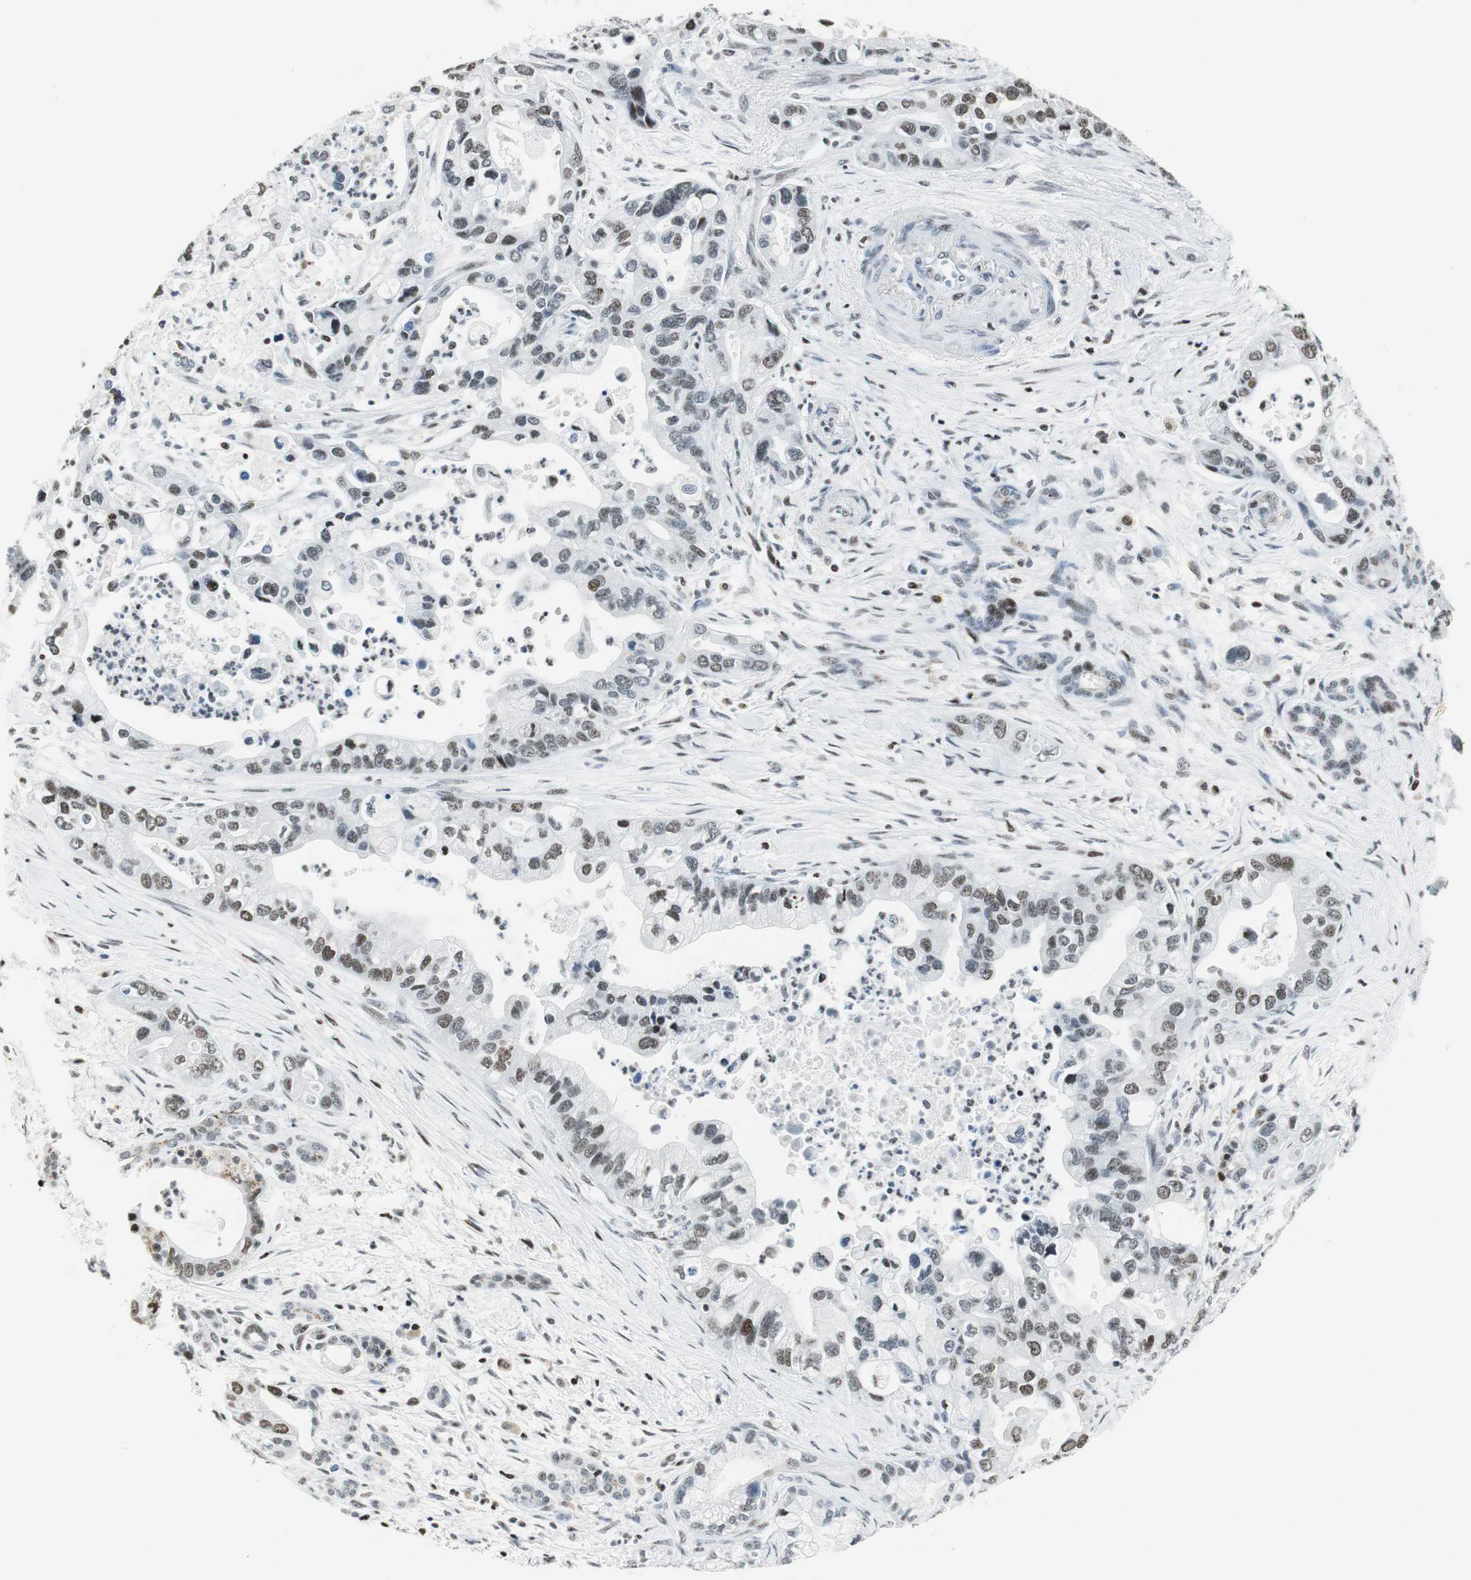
{"staining": {"intensity": "weak", "quantity": "25%-75%", "location": "nuclear"}, "tissue": "pancreatic cancer", "cell_type": "Tumor cells", "image_type": "cancer", "snomed": [{"axis": "morphology", "description": "Adenocarcinoma, NOS"}, {"axis": "topography", "description": "Pancreas"}], "caption": "High-power microscopy captured an immunohistochemistry micrograph of adenocarcinoma (pancreatic), revealing weak nuclear staining in approximately 25%-75% of tumor cells. (Stains: DAB in brown, nuclei in blue, Microscopy: brightfield microscopy at high magnification).", "gene": "RBBP4", "patient": {"sex": "male", "age": 70}}